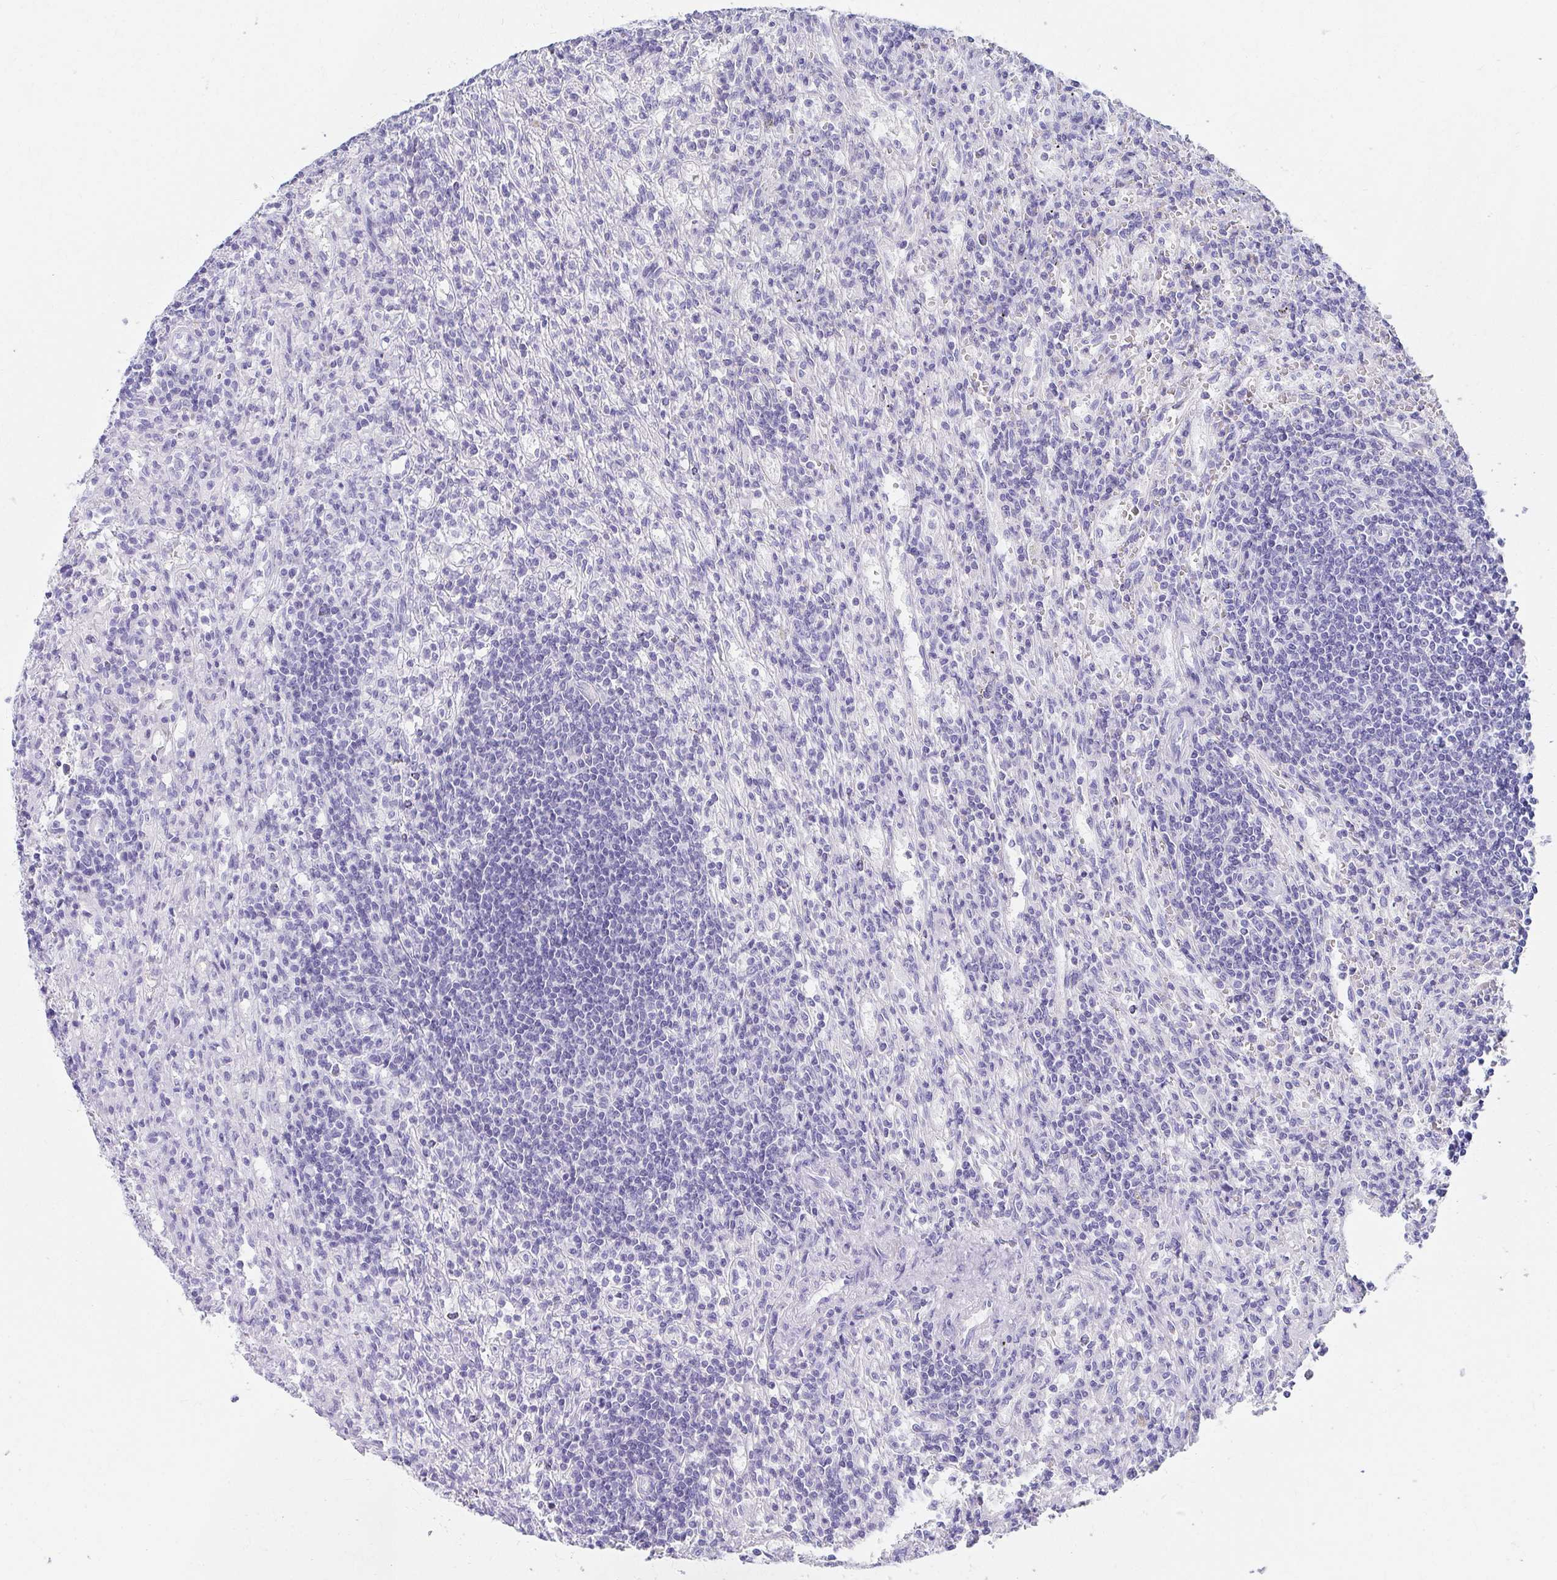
{"staining": {"intensity": "negative", "quantity": "none", "location": "none"}, "tissue": "lymphoma", "cell_type": "Tumor cells", "image_type": "cancer", "snomed": [{"axis": "morphology", "description": "Malignant lymphoma, non-Hodgkin's type, Low grade"}, {"axis": "topography", "description": "Spleen"}], "caption": "A histopathology image of lymphoma stained for a protein displays no brown staining in tumor cells. (DAB immunohistochemistry visualized using brightfield microscopy, high magnification).", "gene": "DPEP3", "patient": {"sex": "male", "age": 76}}